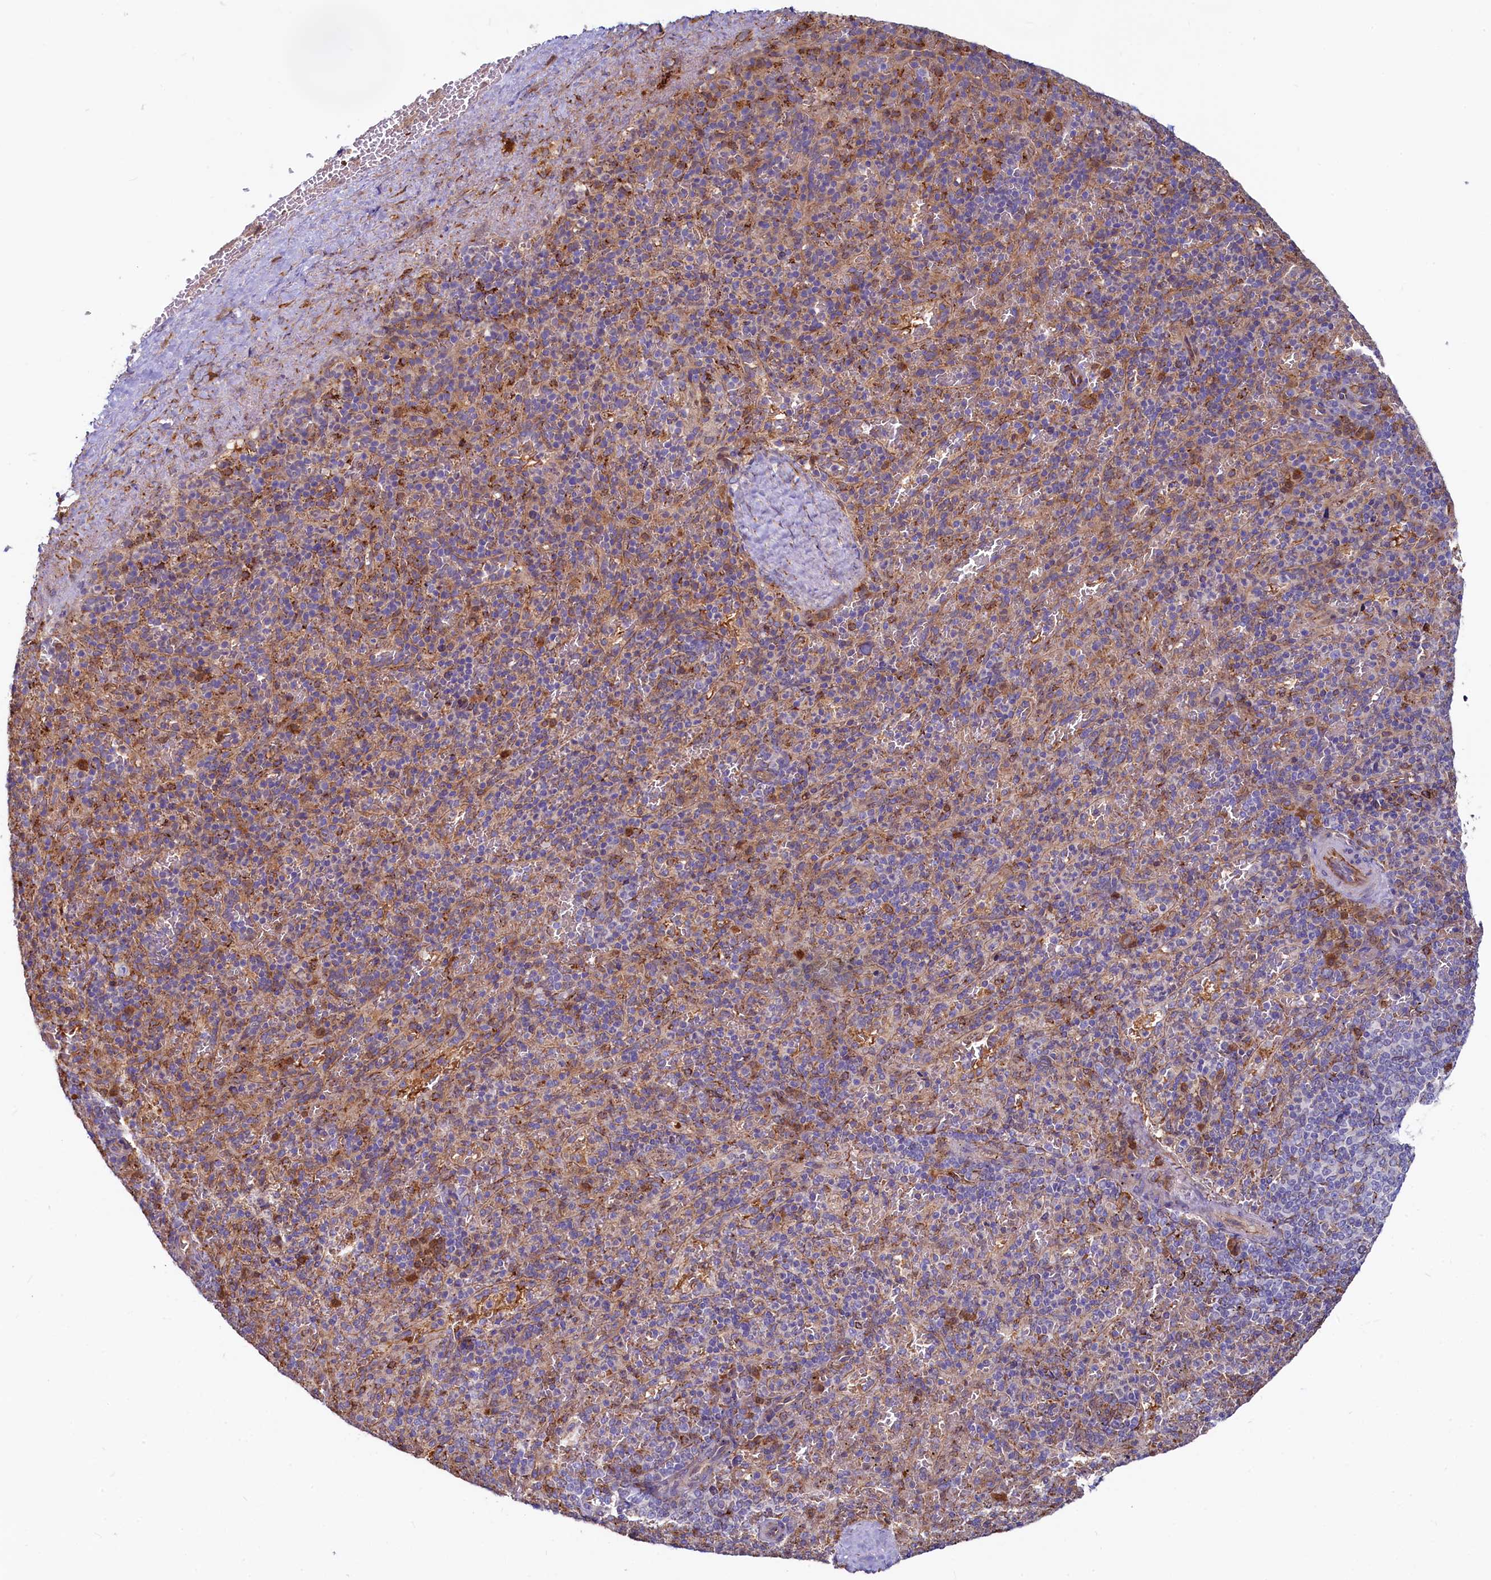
{"staining": {"intensity": "moderate", "quantity": "25%-75%", "location": "cytoplasmic/membranous"}, "tissue": "spleen", "cell_type": "Cells in red pulp", "image_type": "normal", "snomed": [{"axis": "morphology", "description": "Normal tissue, NOS"}, {"axis": "topography", "description": "Spleen"}], "caption": "Immunohistochemical staining of benign spleen shows moderate cytoplasmic/membranous protein staining in about 25%-75% of cells in red pulp. (Stains: DAB (3,3'-diaminobenzidine) in brown, nuclei in blue, Microscopy: brightfield microscopy at high magnification).", "gene": "ASTE1", "patient": {"sex": "male", "age": 82}}